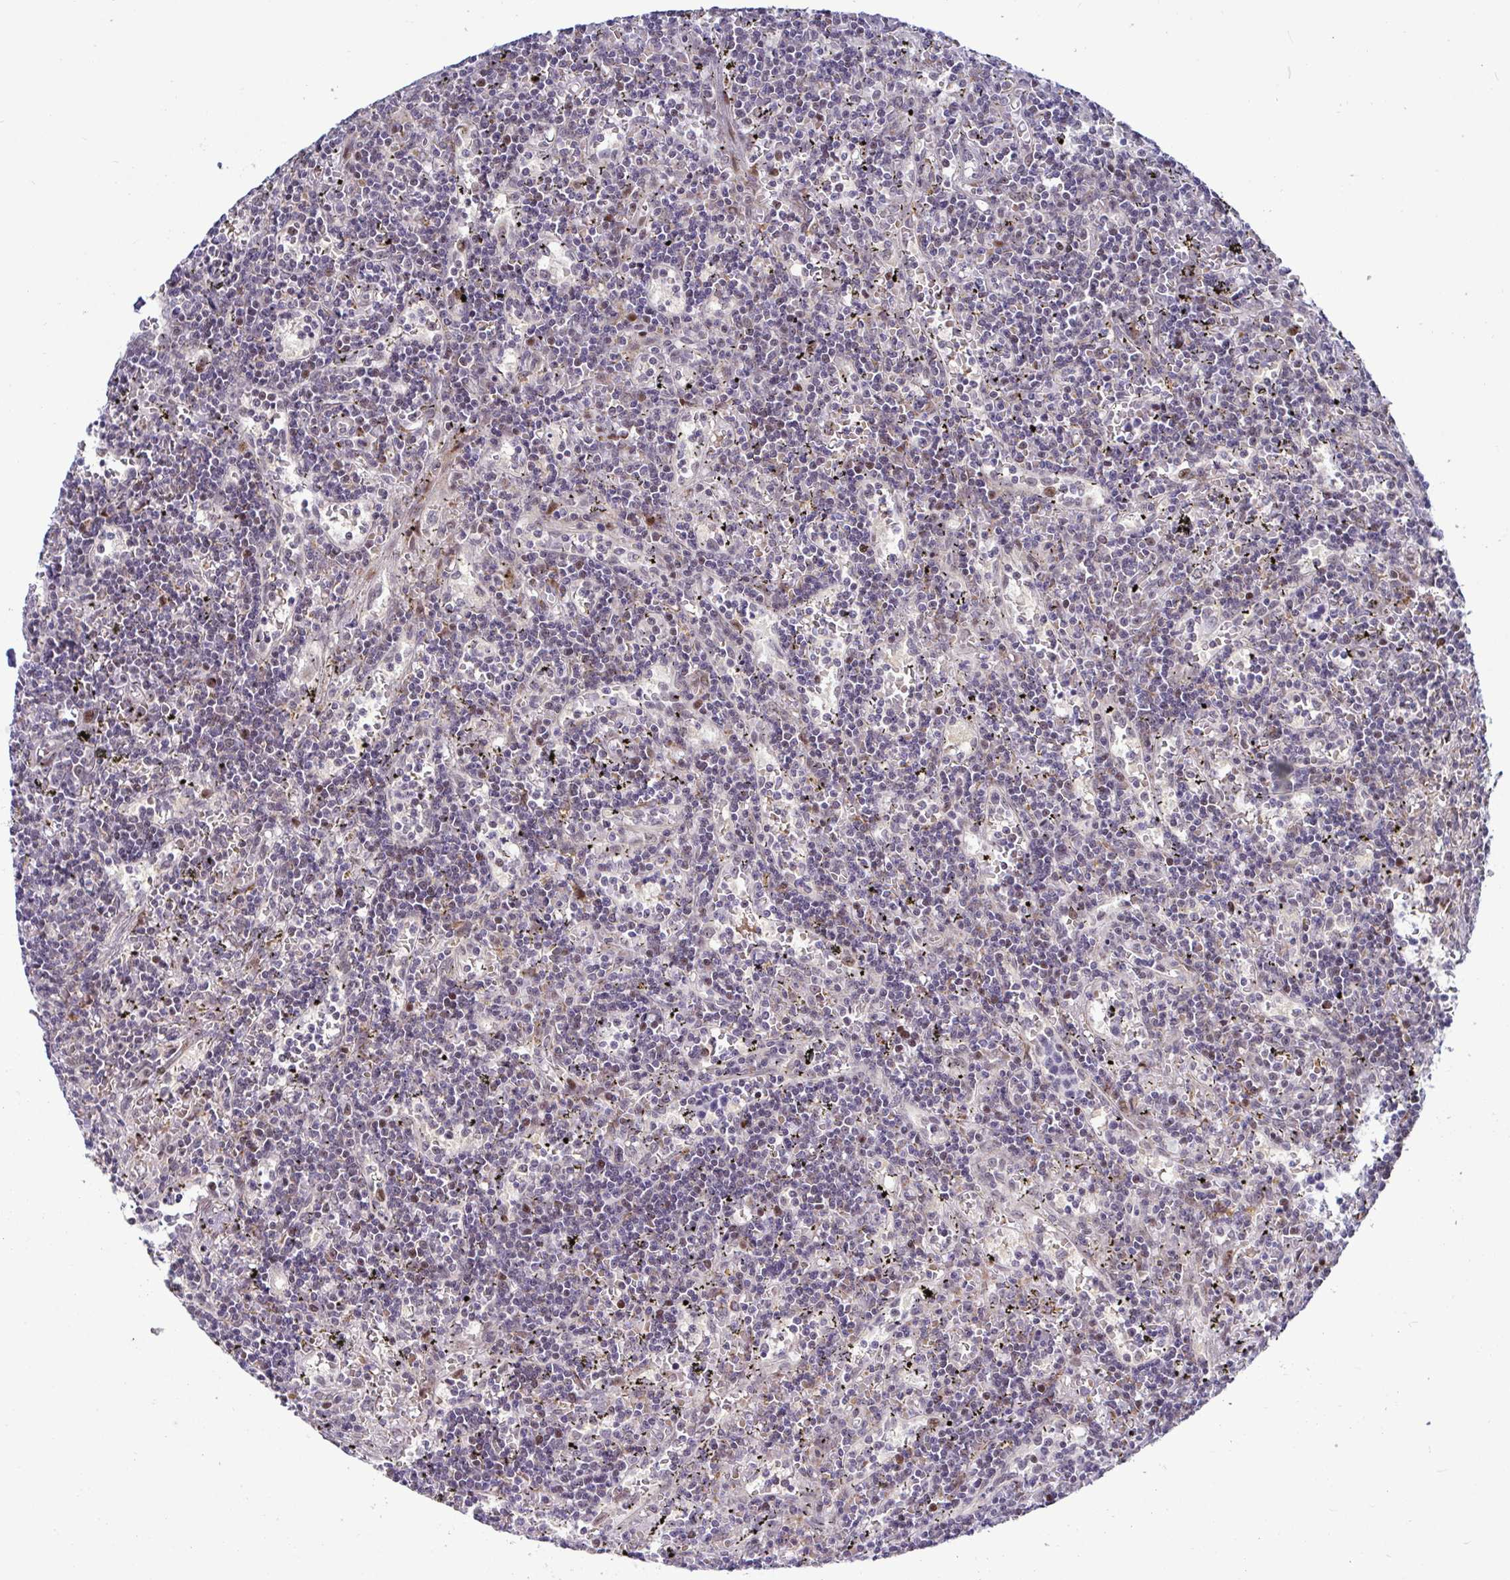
{"staining": {"intensity": "negative", "quantity": "none", "location": "none"}, "tissue": "lymphoma", "cell_type": "Tumor cells", "image_type": "cancer", "snomed": [{"axis": "morphology", "description": "Malignant lymphoma, non-Hodgkin's type, Low grade"}, {"axis": "topography", "description": "Spleen"}], "caption": "This is a histopathology image of IHC staining of malignant lymphoma, non-Hodgkin's type (low-grade), which shows no expression in tumor cells.", "gene": "DZIP1", "patient": {"sex": "male", "age": 60}}